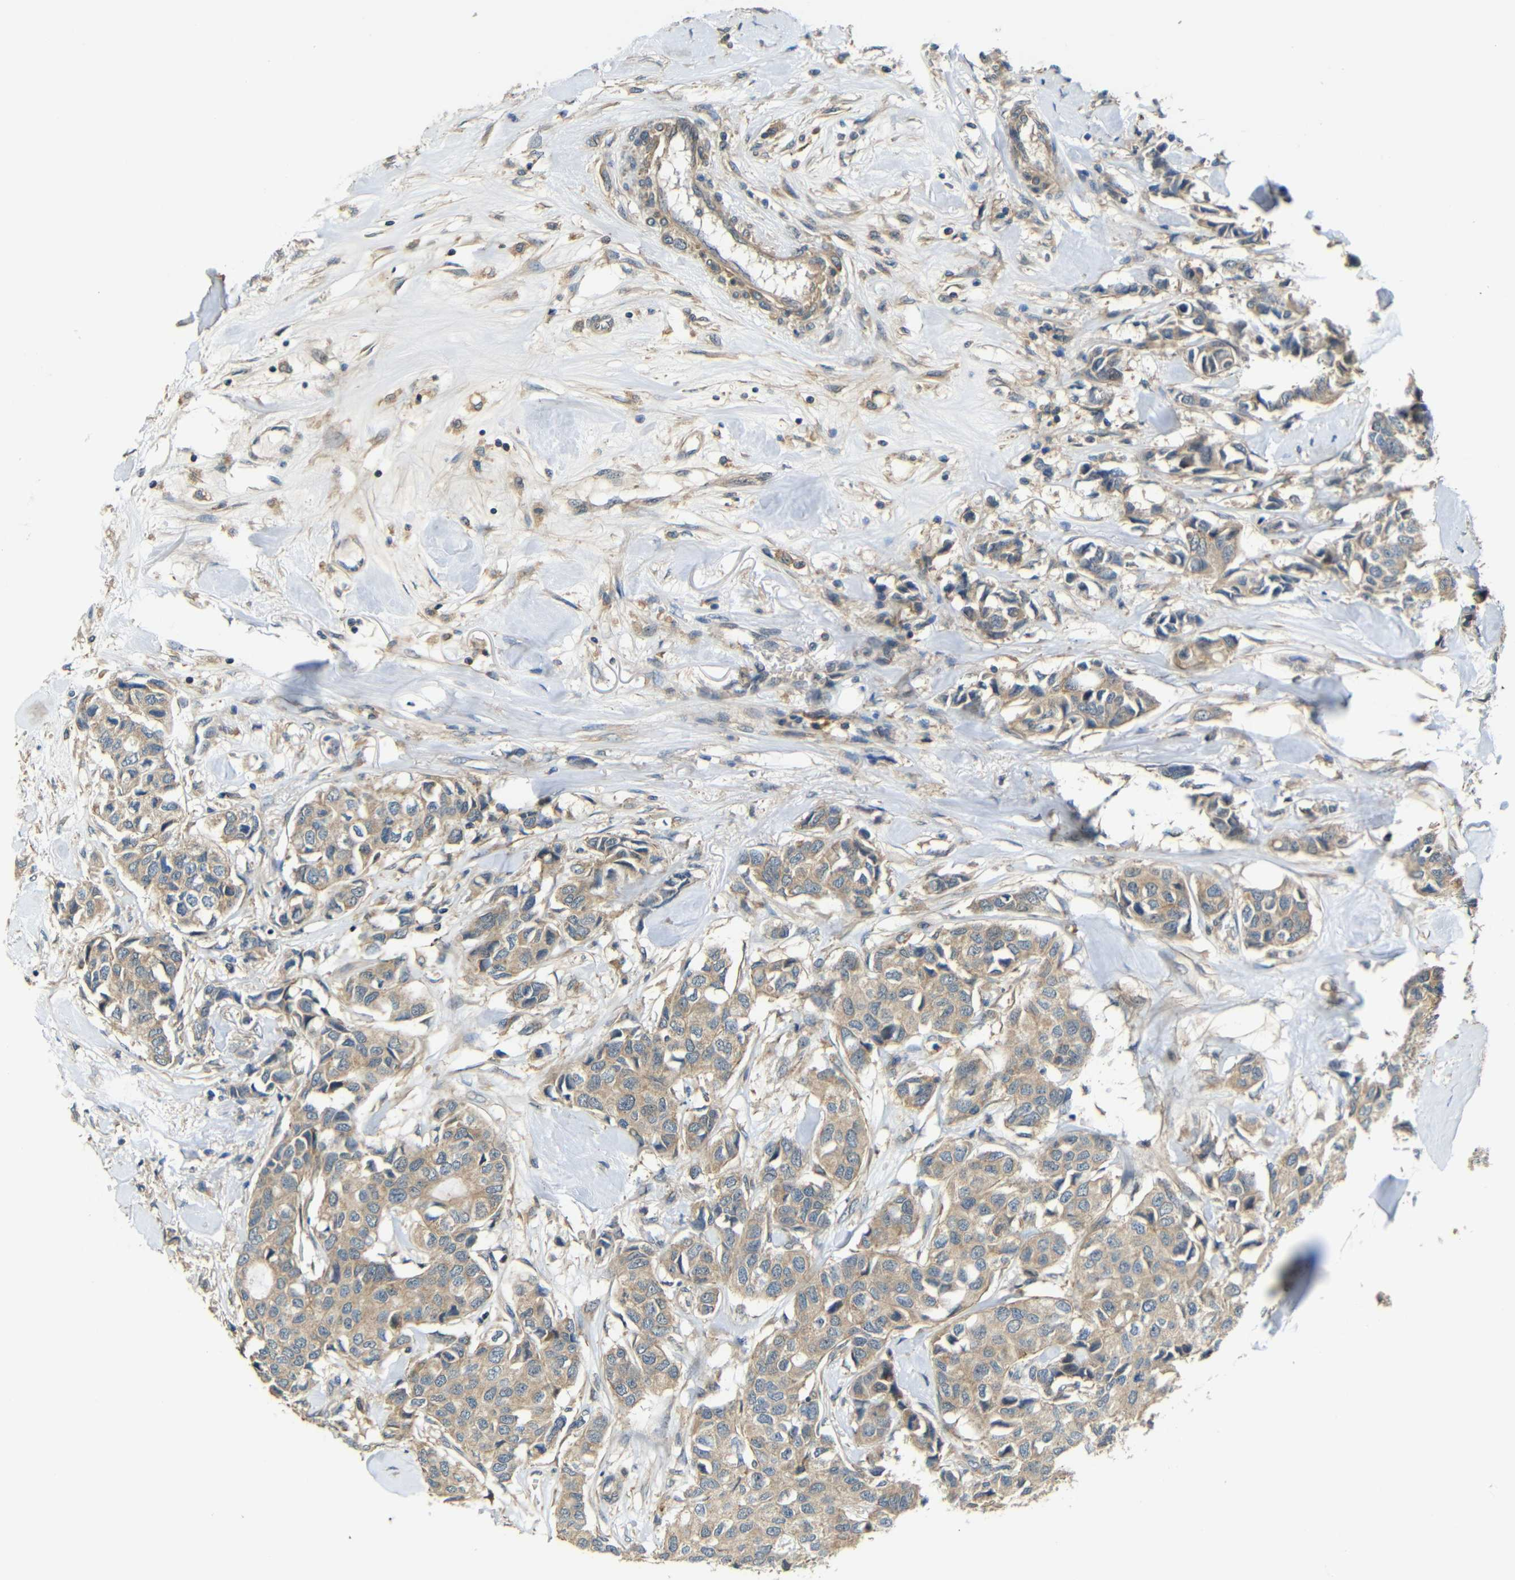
{"staining": {"intensity": "moderate", "quantity": ">75%", "location": "cytoplasmic/membranous"}, "tissue": "breast cancer", "cell_type": "Tumor cells", "image_type": "cancer", "snomed": [{"axis": "morphology", "description": "Duct carcinoma"}, {"axis": "topography", "description": "Breast"}], "caption": "The micrograph exhibits staining of breast cancer, revealing moderate cytoplasmic/membranous protein positivity (brown color) within tumor cells.", "gene": "FNDC3A", "patient": {"sex": "female", "age": 80}}